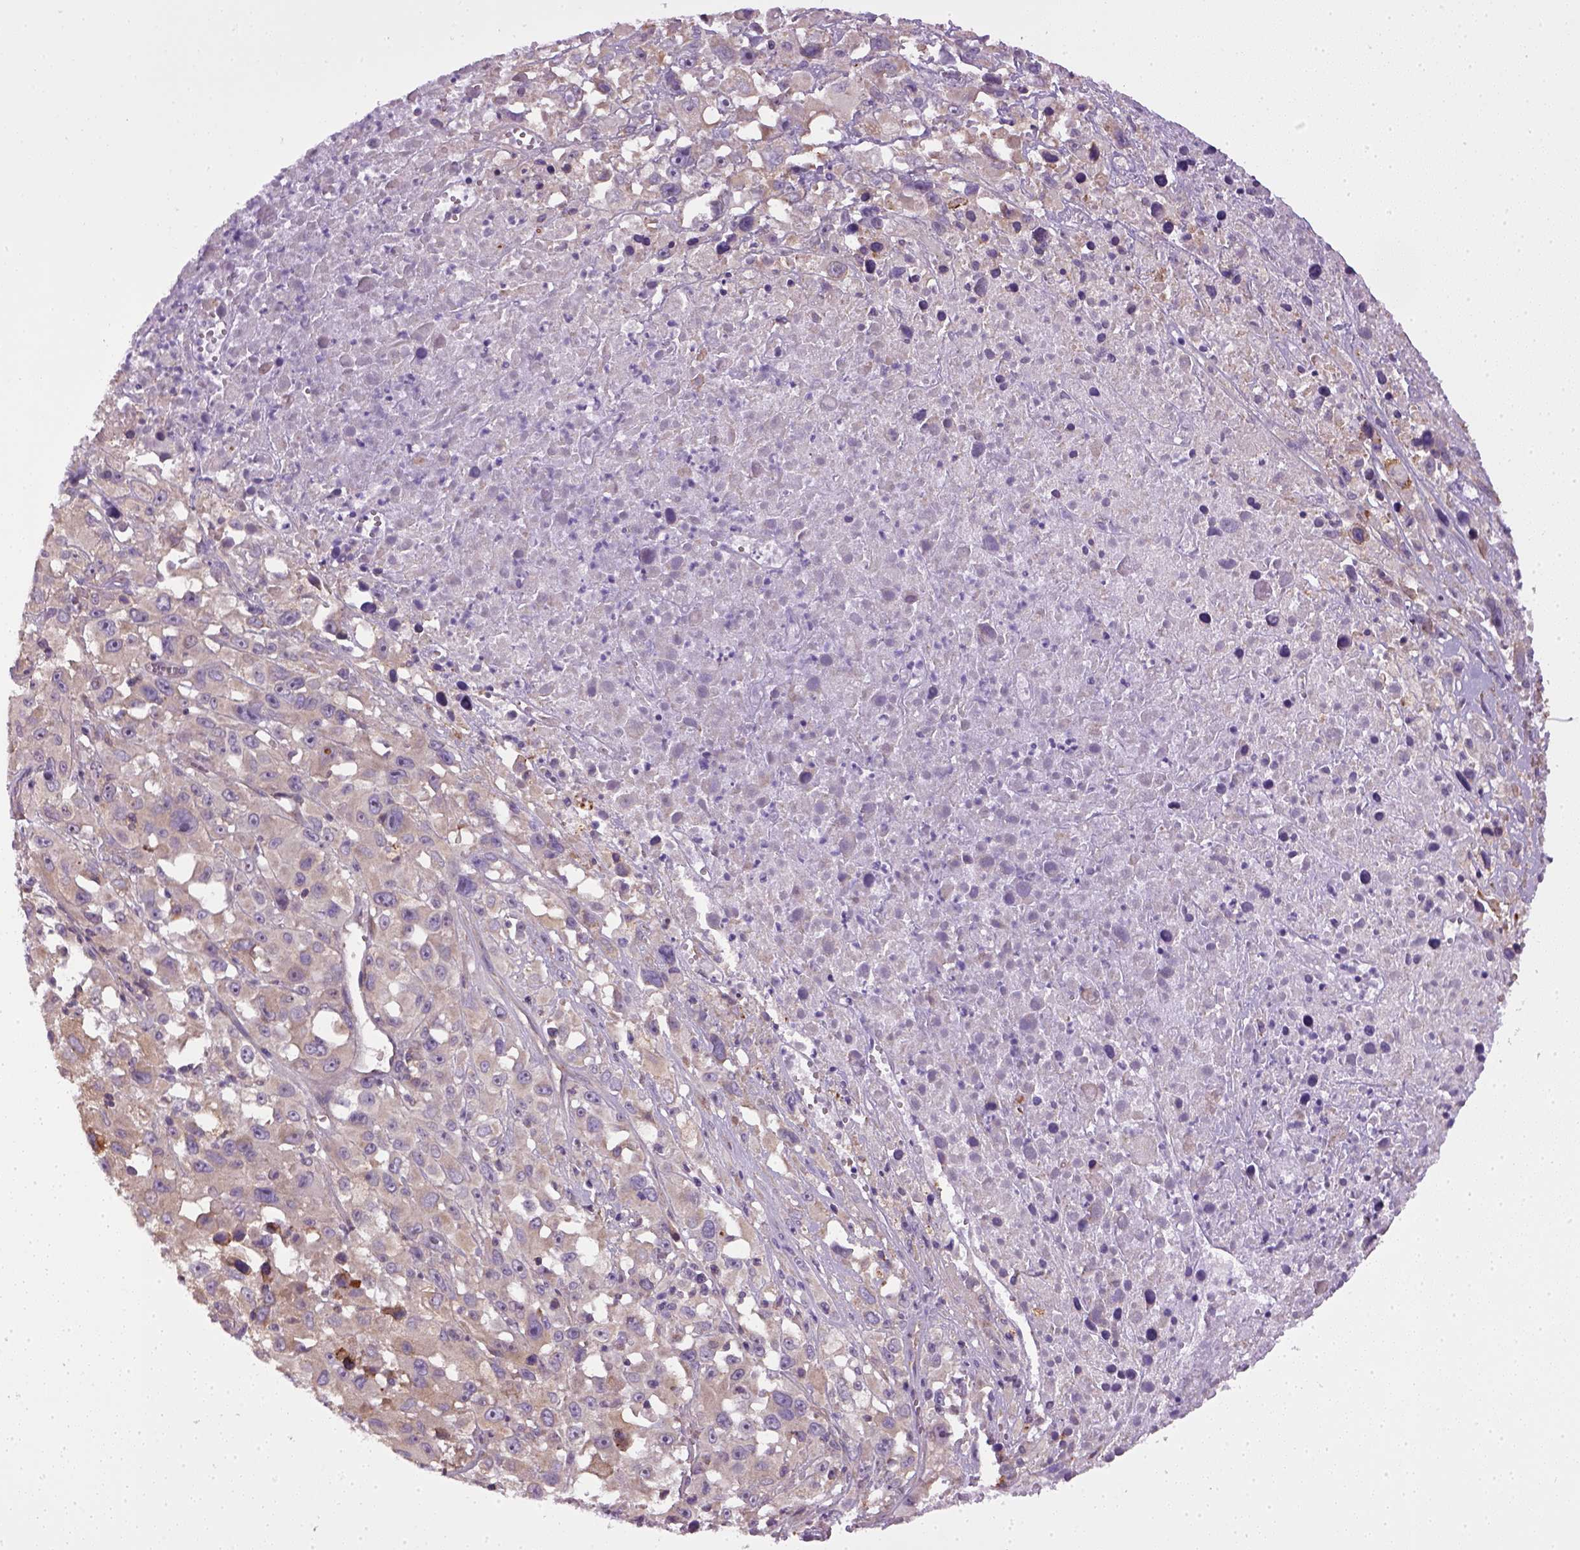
{"staining": {"intensity": "negative", "quantity": "none", "location": "none"}, "tissue": "melanoma", "cell_type": "Tumor cells", "image_type": "cancer", "snomed": [{"axis": "morphology", "description": "Malignant melanoma, Metastatic site"}, {"axis": "topography", "description": "Soft tissue"}], "caption": "A high-resolution histopathology image shows IHC staining of melanoma, which exhibits no significant staining in tumor cells.", "gene": "TPRG1", "patient": {"sex": "male", "age": 50}}